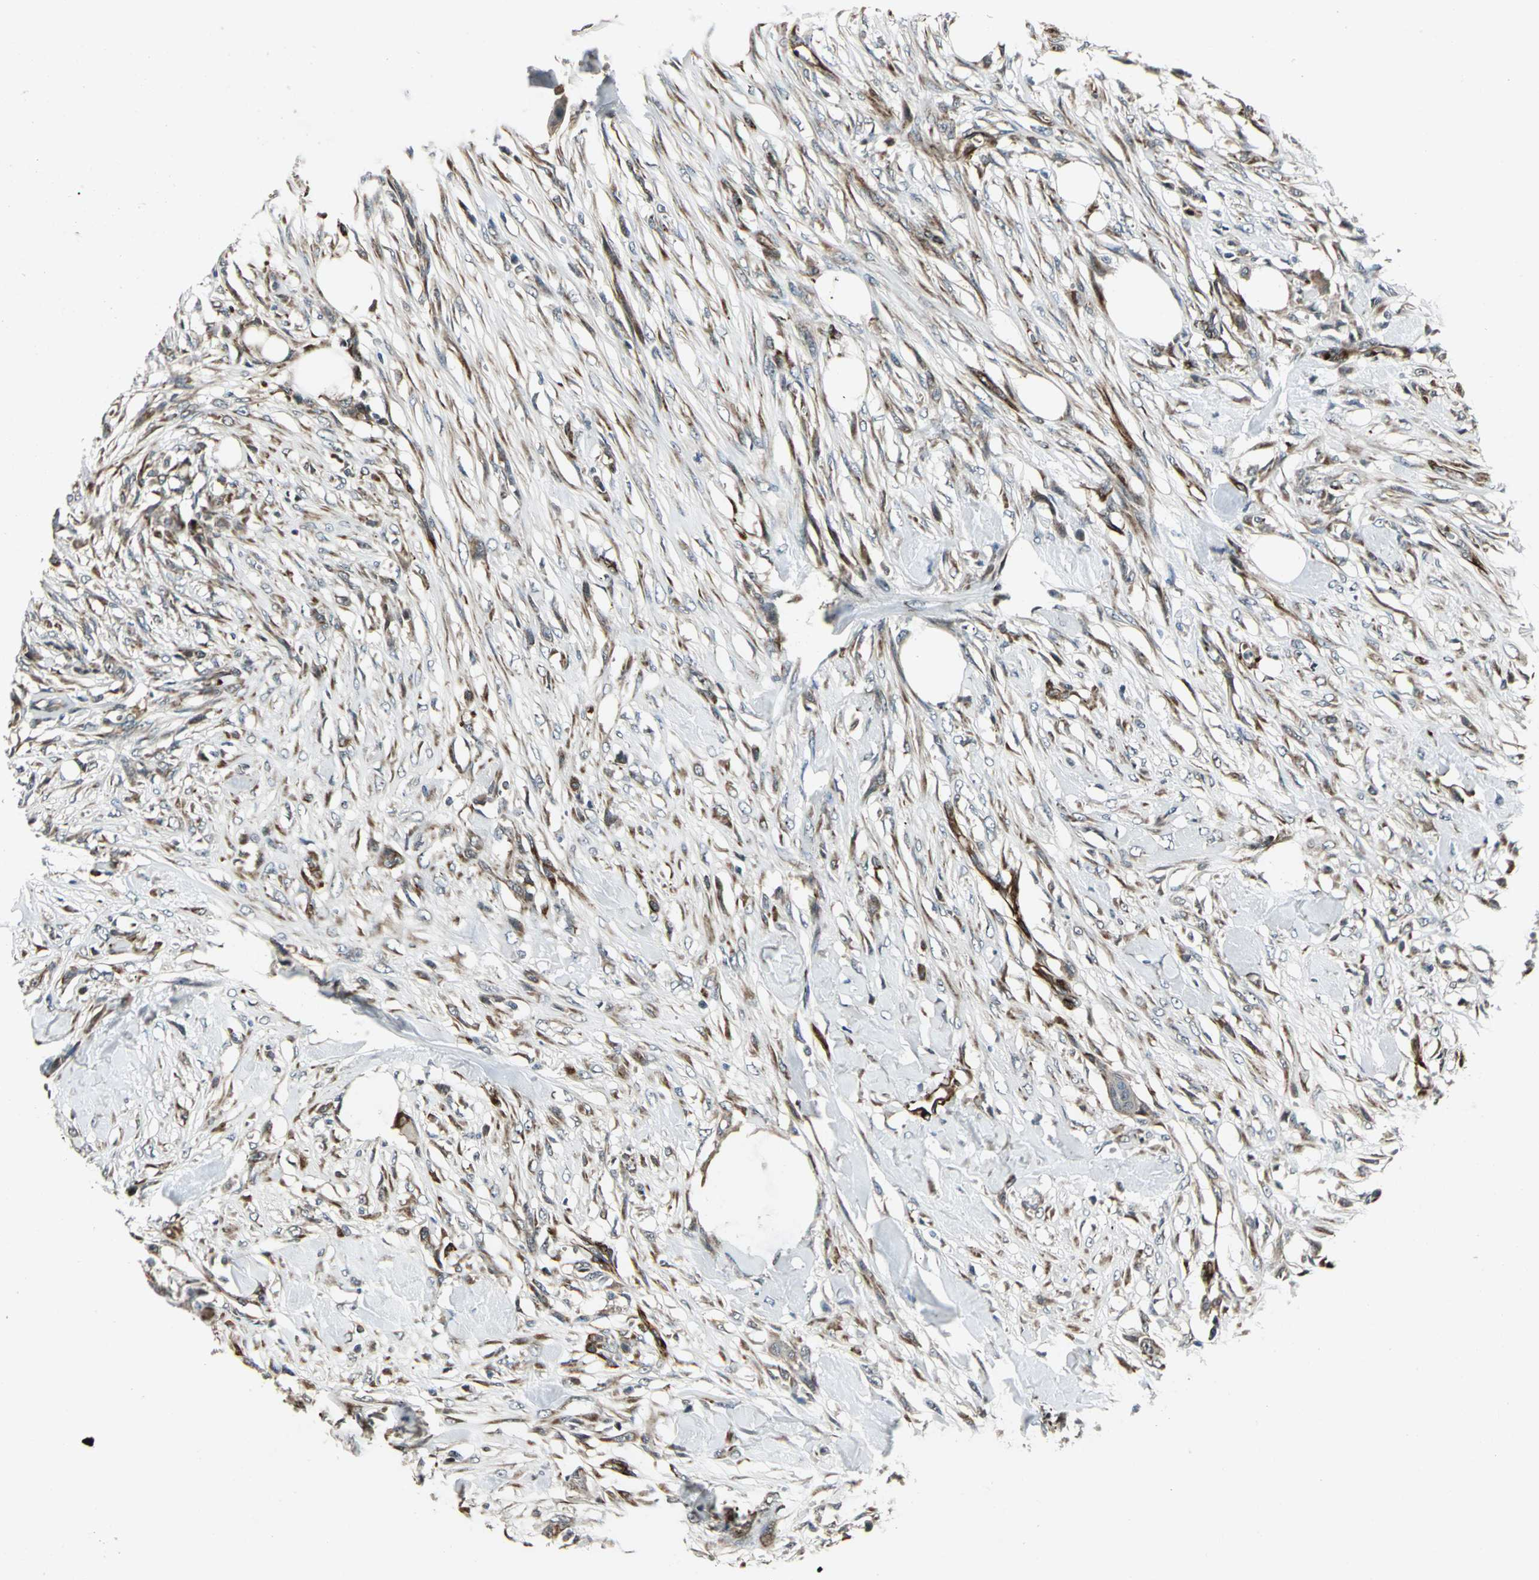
{"staining": {"intensity": "moderate", "quantity": ">75%", "location": "cytoplasmic/membranous"}, "tissue": "skin cancer", "cell_type": "Tumor cells", "image_type": "cancer", "snomed": [{"axis": "morphology", "description": "Normal tissue, NOS"}, {"axis": "morphology", "description": "Squamous cell carcinoma, NOS"}, {"axis": "topography", "description": "Skin"}], "caption": "IHC of skin cancer exhibits medium levels of moderate cytoplasmic/membranous staining in about >75% of tumor cells.", "gene": "EXD2", "patient": {"sex": "female", "age": 59}}